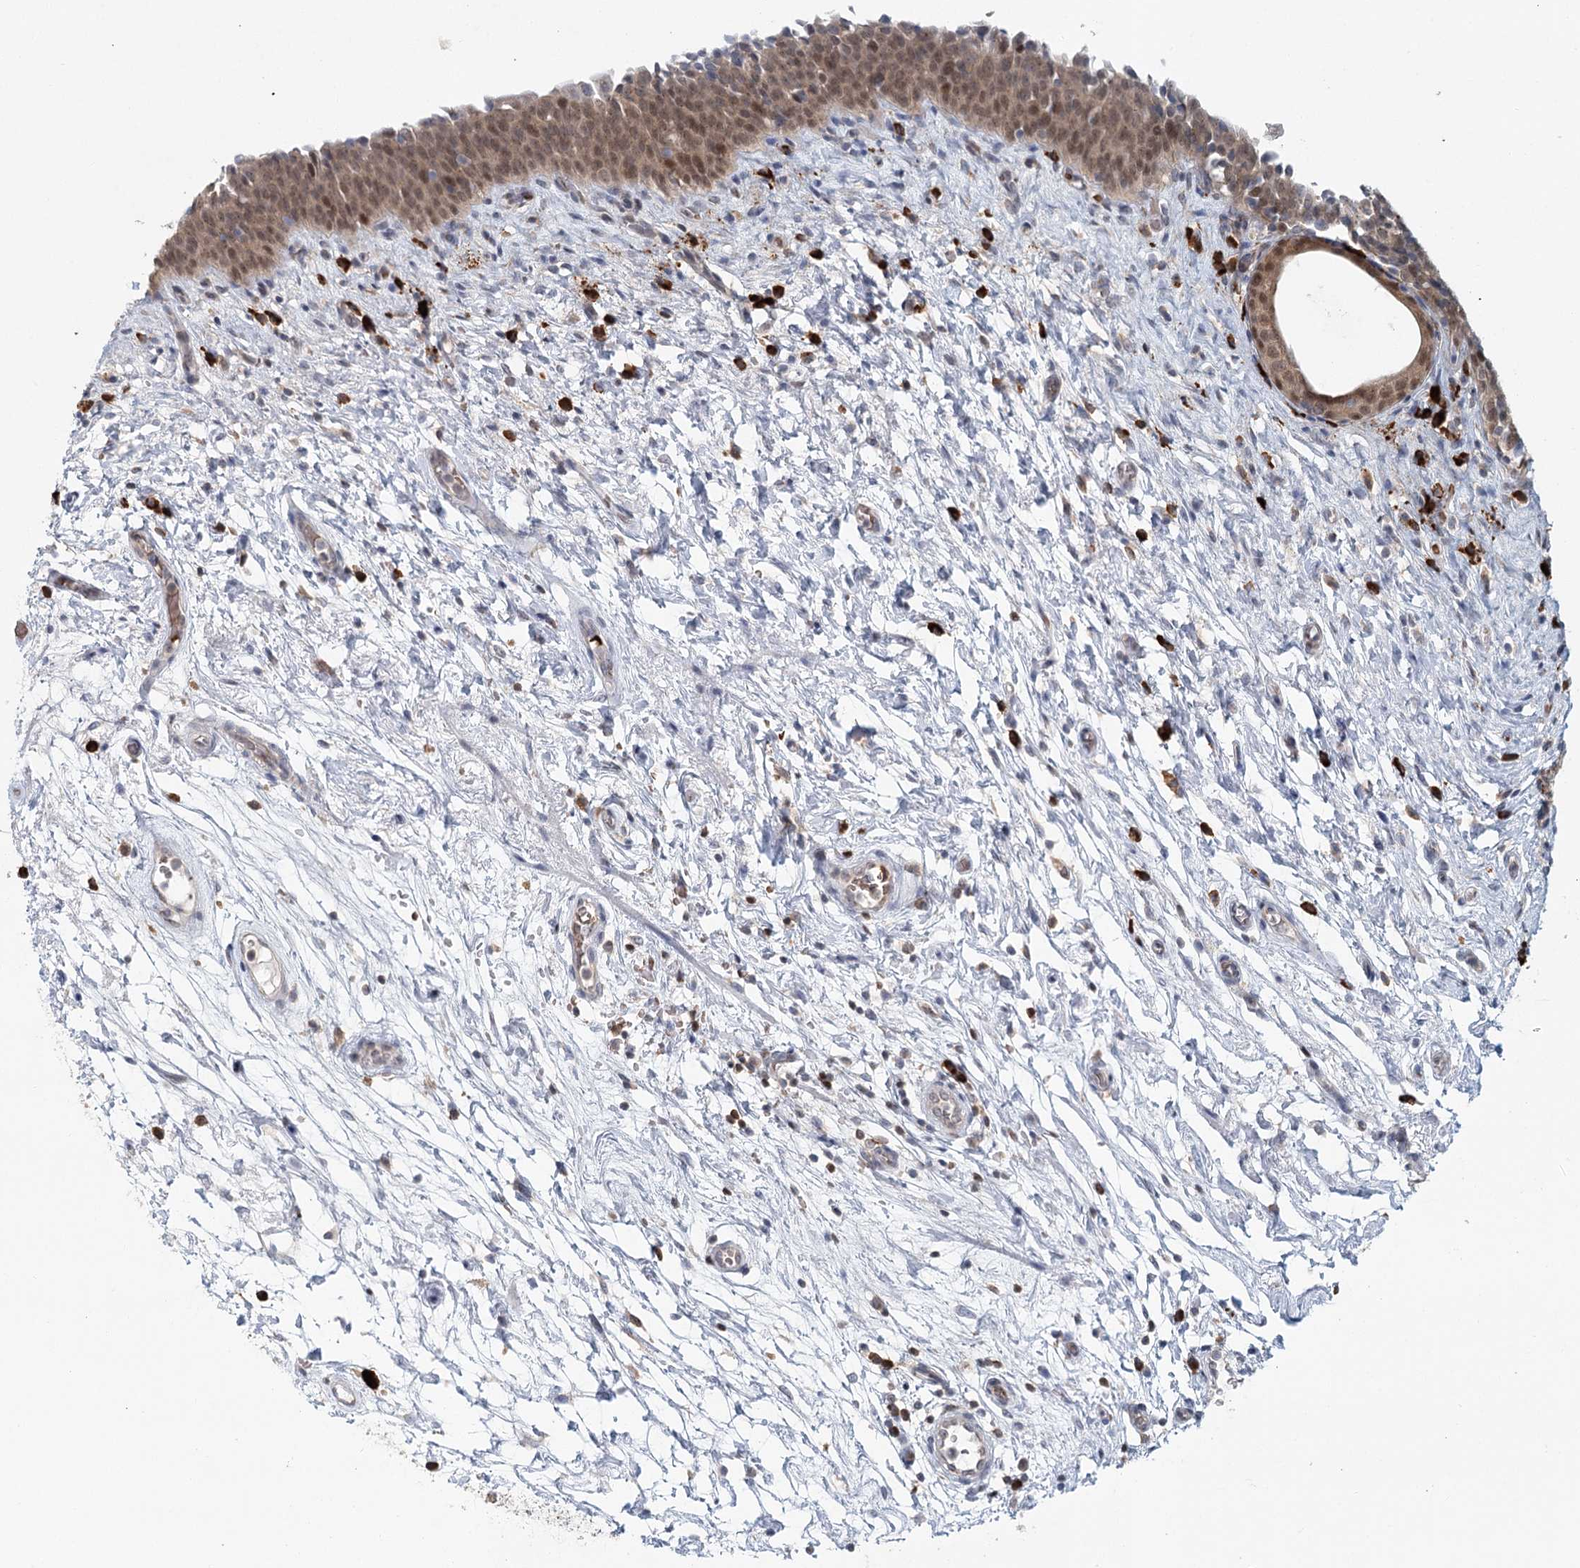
{"staining": {"intensity": "moderate", "quantity": ">75%", "location": "cytoplasmic/membranous,nuclear"}, "tissue": "urinary bladder", "cell_type": "Urothelial cells", "image_type": "normal", "snomed": [{"axis": "morphology", "description": "Normal tissue, NOS"}, {"axis": "topography", "description": "Urinary bladder"}], "caption": "Urinary bladder stained with immunohistochemistry (IHC) shows moderate cytoplasmic/membranous,nuclear expression in about >75% of urothelial cells. Ihc stains the protein of interest in brown and the nuclei are stained blue.", "gene": "ADK", "patient": {"sex": "male", "age": 83}}